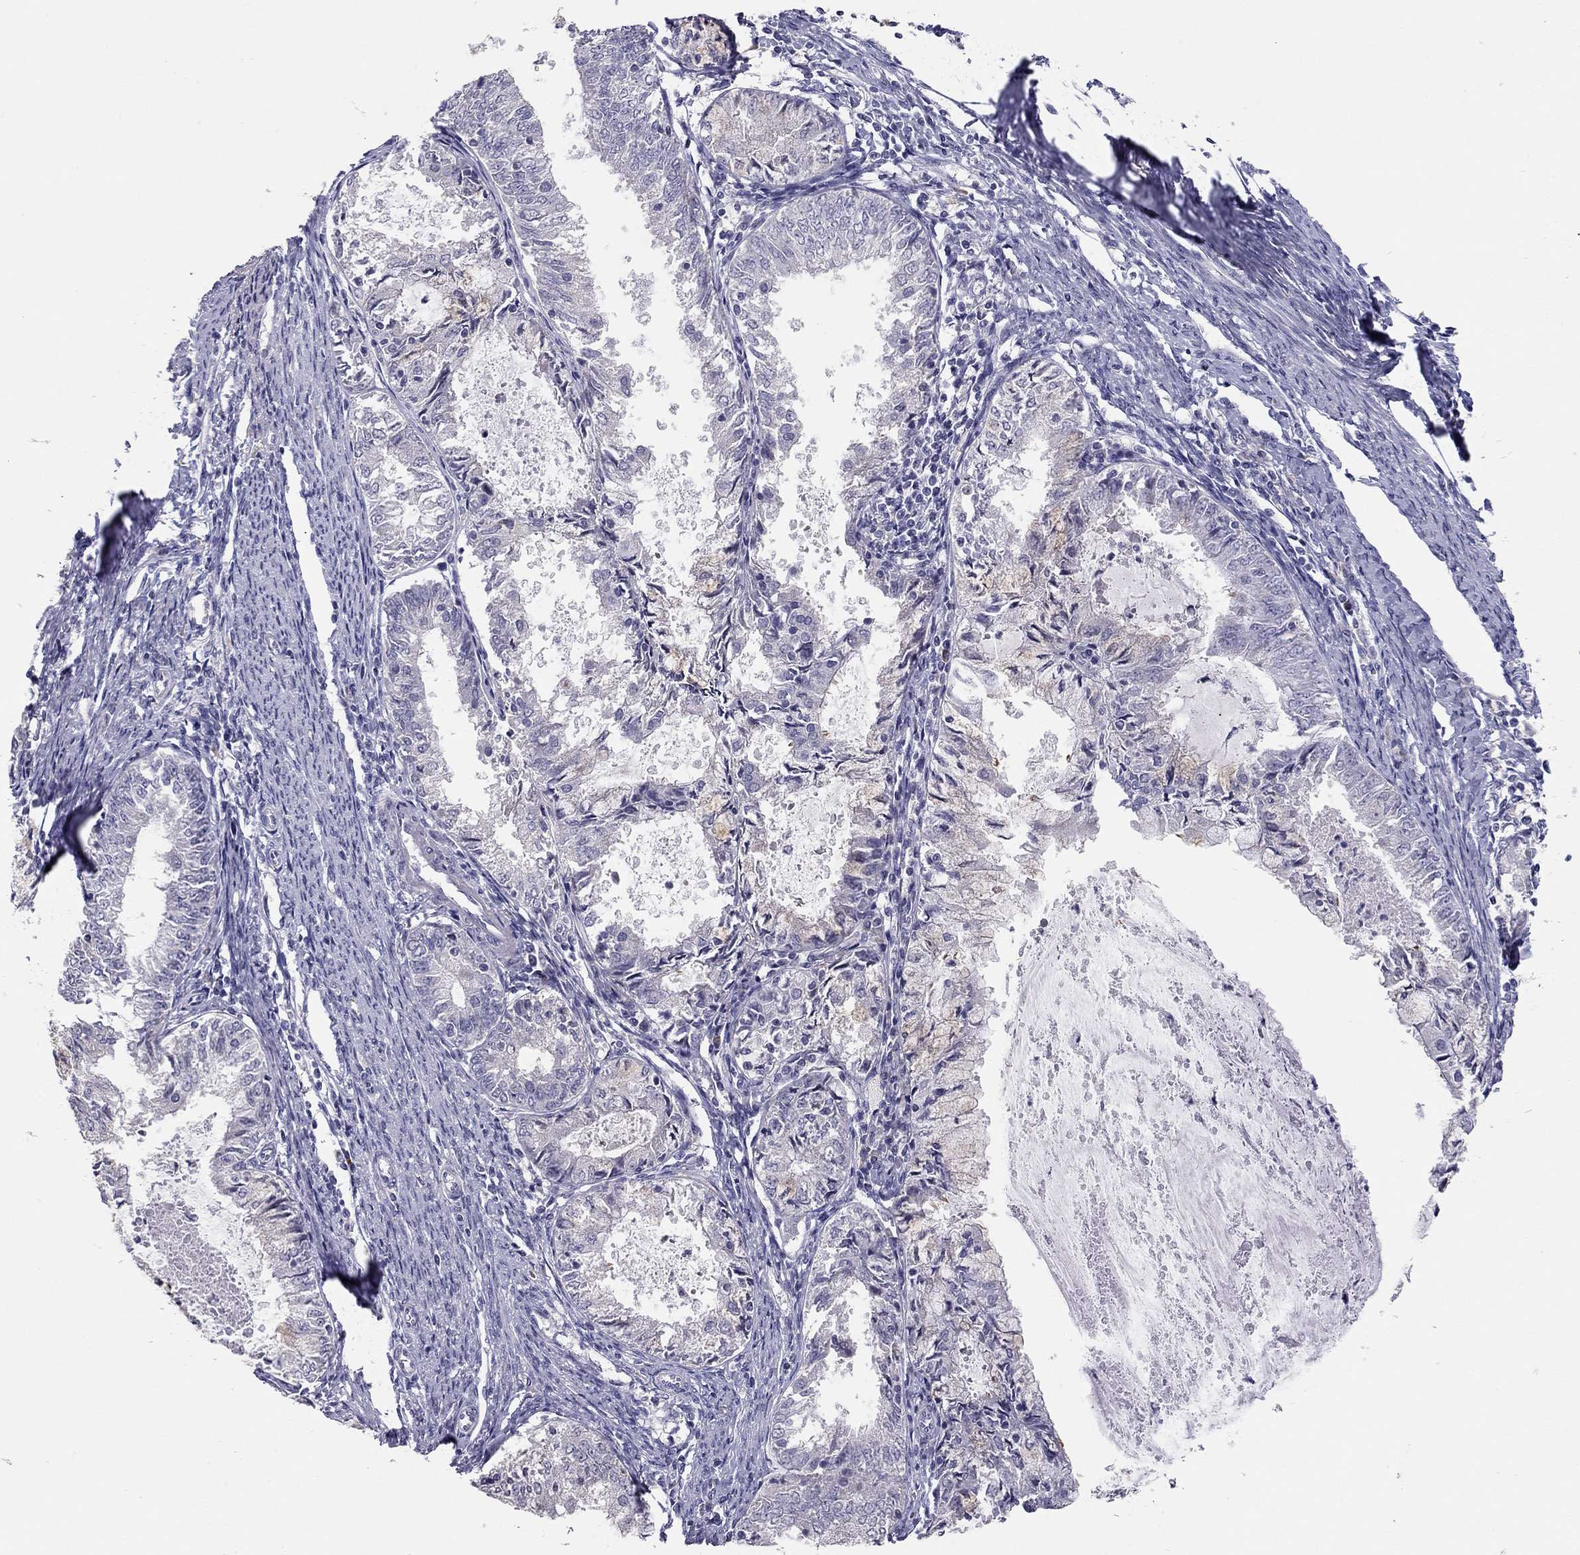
{"staining": {"intensity": "negative", "quantity": "none", "location": "none"}, "tissue": "endometrial cancer", "cell_type": "Tumor cells", "image_type": "cancer", "snomed": [{"axis": "morphology", "description": "Adenocarcinoma, NOS"}, {"axis": "topography", "description": "Endometrium"}], "caption": "IHC of endometrial adenocarcinoma reveals no positivity in tumor cells. The staining was performed using DAB (3,3'-diaminobenzidine) to visualize the protein expression in brown, while the nuclei were stained in blue with hematoxylin (Magnification: 20x).", "gene": "SCARB1", "patient": {"sex": "female", "age": 57}}